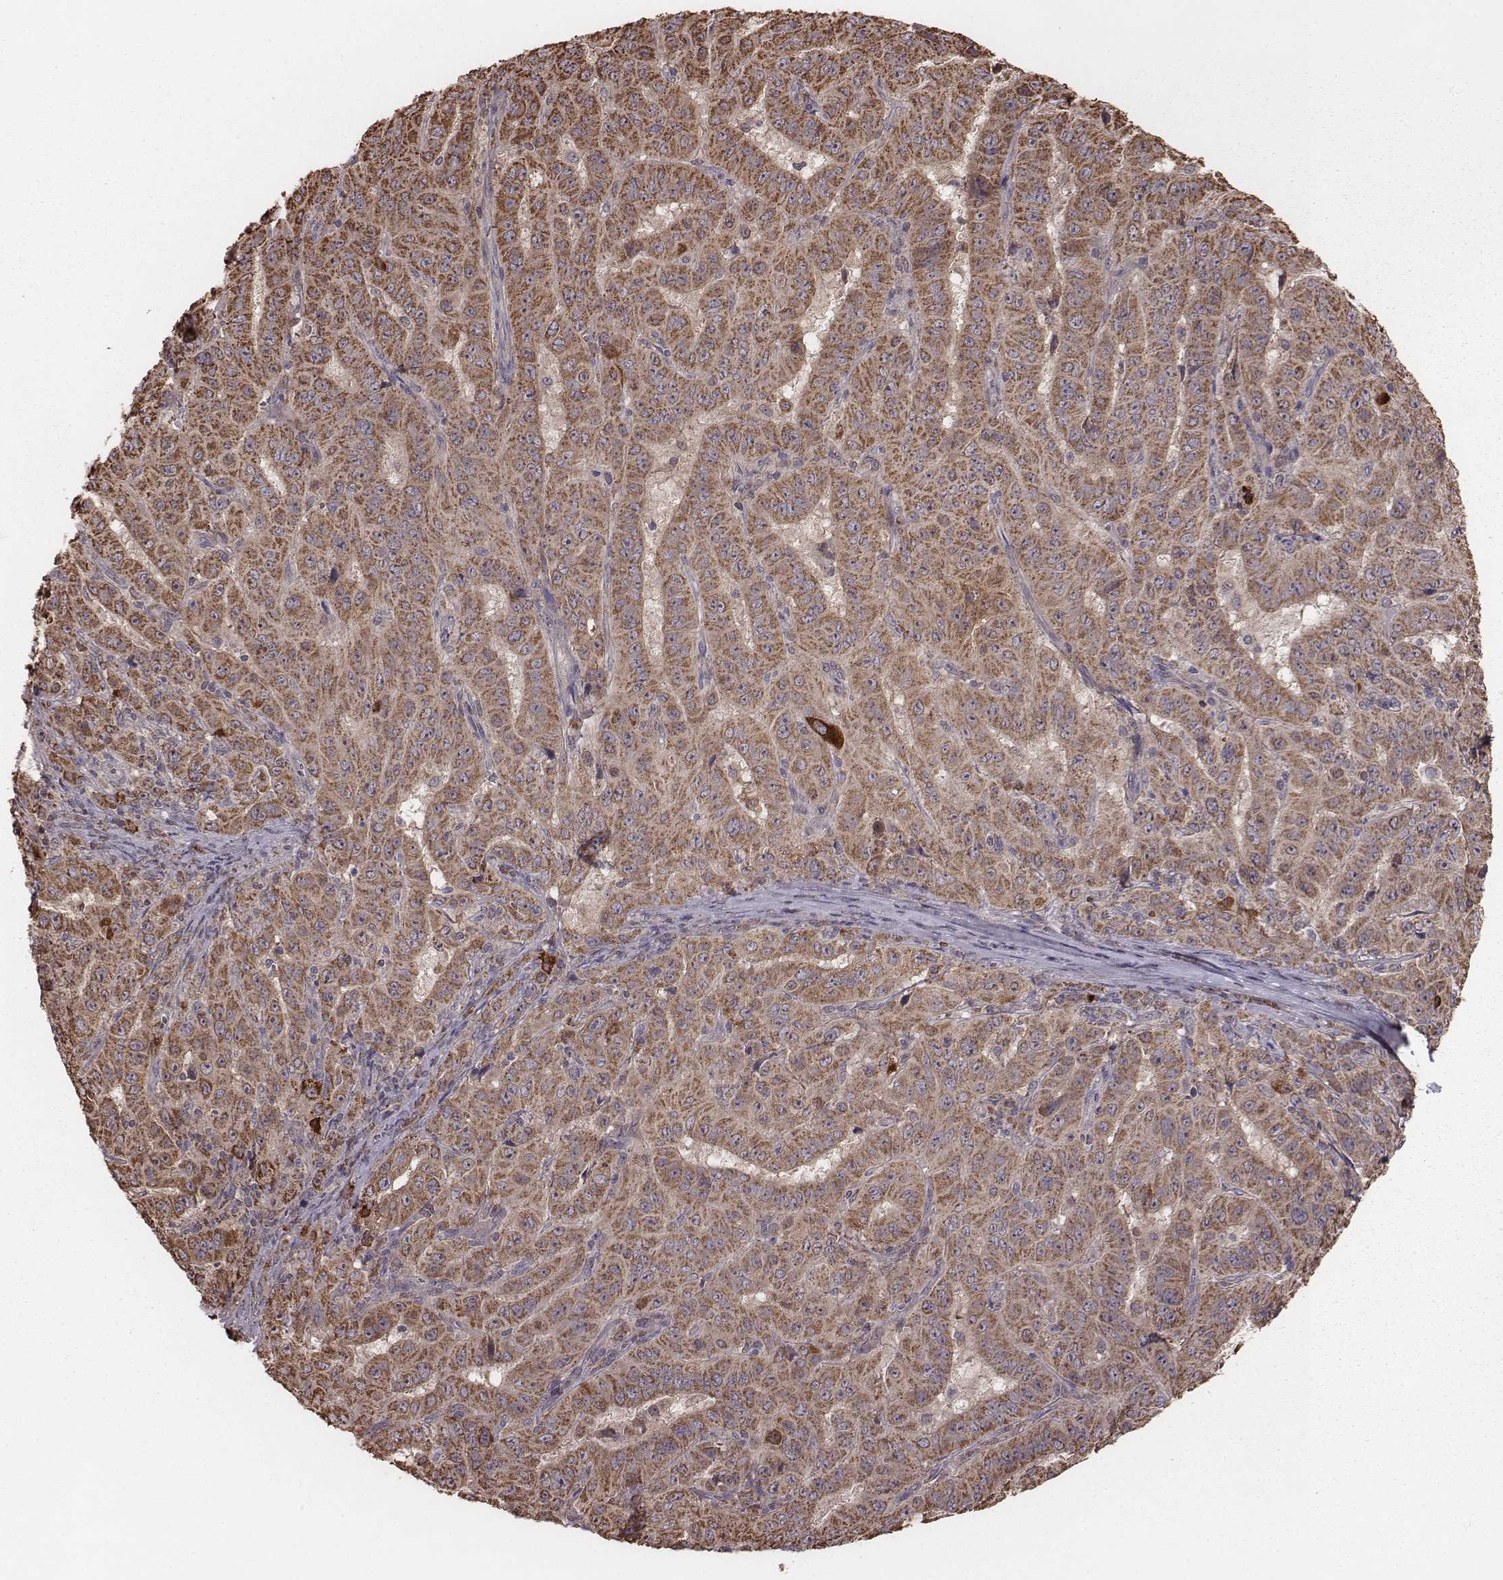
{"staining": {"intensity": "moderate", "quantity": ">75%", "location": "cytoplasmic/membranous"}, "tissue": "pancreatic cancer", "cell_type": "Tumor cells", "image_type": "cancer", "snomed": [{"axis": "morphology", "description": "Adenocarcinoma, NOS"}, {"axis": "topography", "description": "Pancreas"}], "caption": "Protein analysis of pancreatic cancer (adenocarcinoma) tissue displays moderate cytoplasmic/membranous expression in about >75% of tumor cells.", "gene": "PDCD2L", "patient": {"sex": "male", "age": 63}}